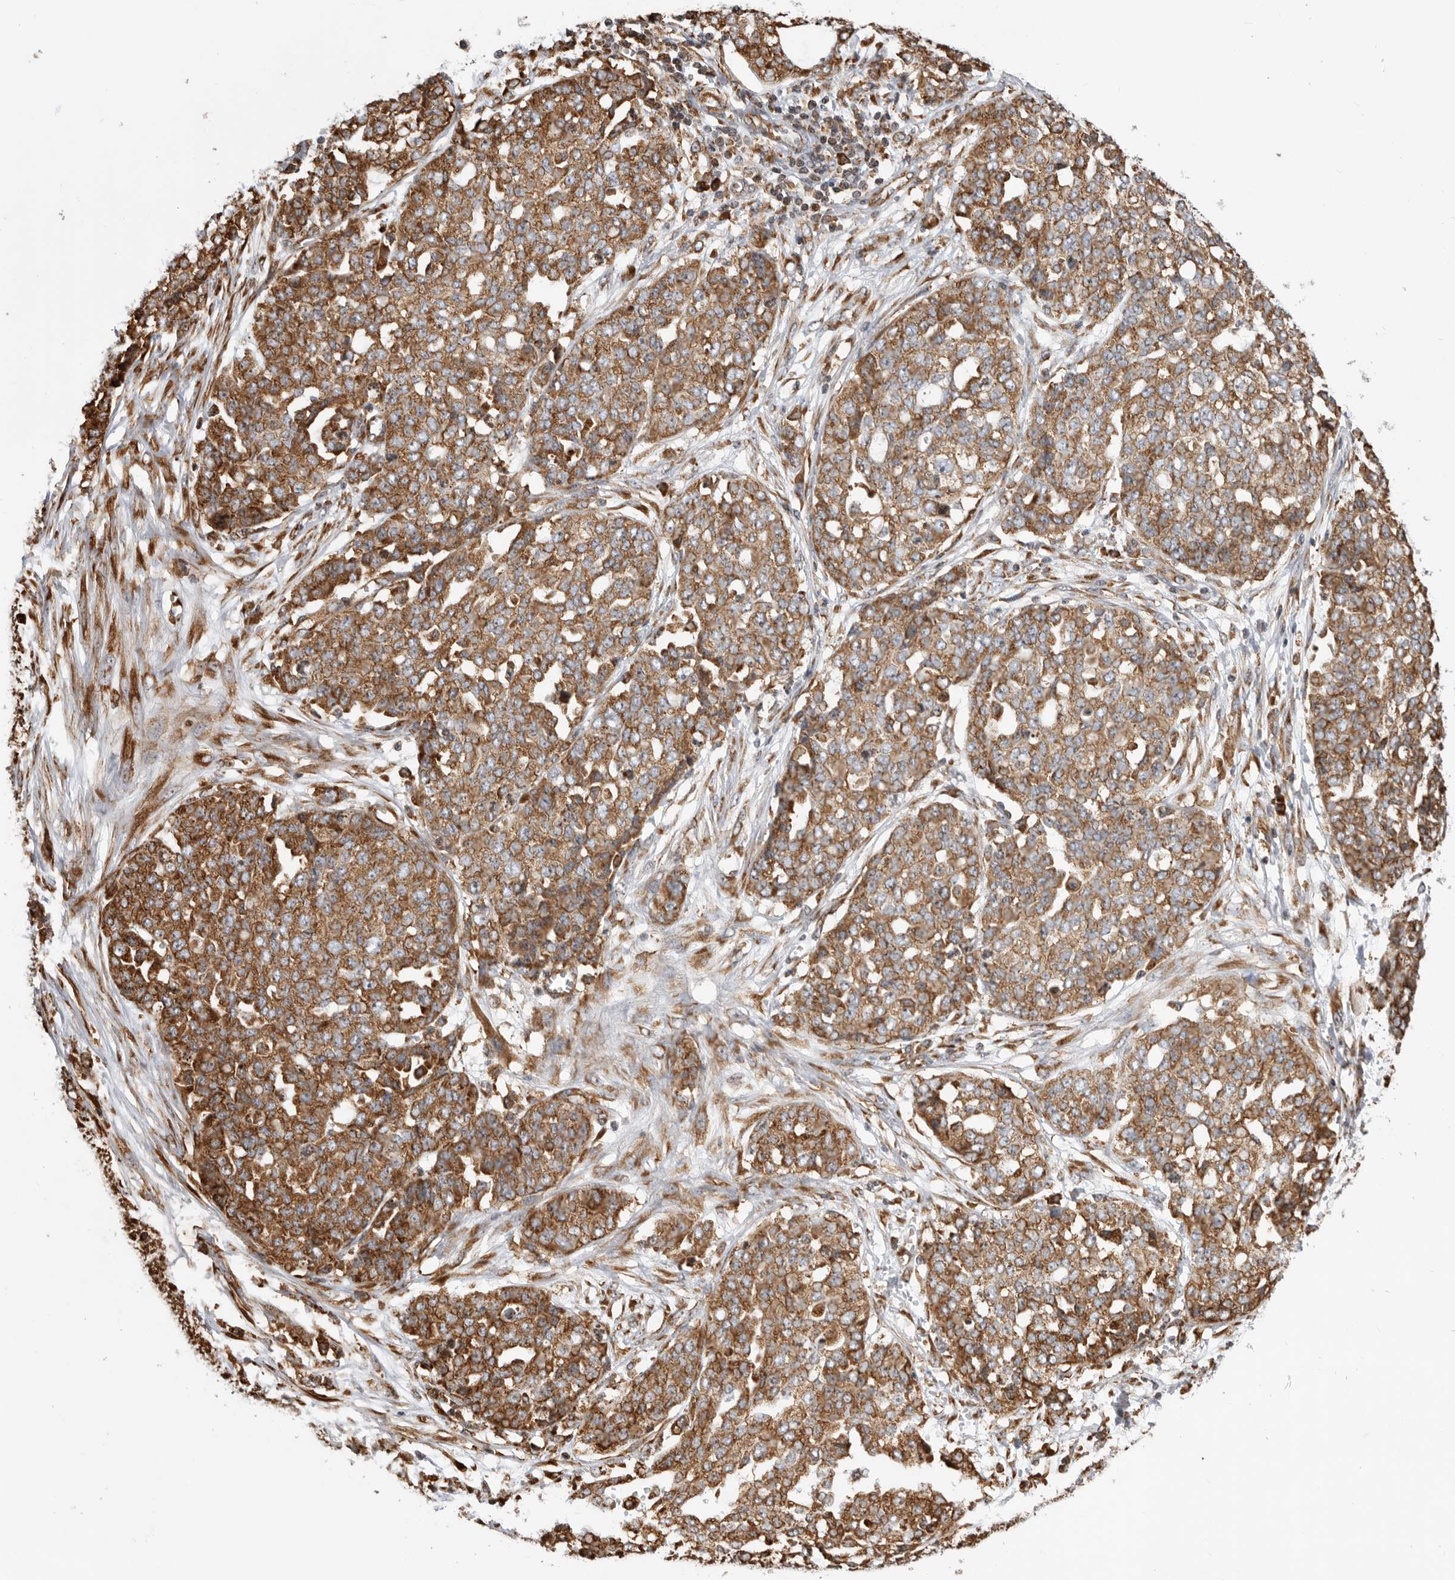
{"staining": {"intensity": "moderate", "quantity": ">75%", "location": "cytoplasmic/membranous"}, "tissue": "ovarian cancer", "cell_type": "Tumor cells", "image_type": "cancer", "snomed": [{"axis": "morphology", "description": "Cystadenocarcinoma, serous, NOS"}, {"axis": "topography", "description": "Soft tissue"}, {"axis": "topography", "description": "Ovary"}], "caption": "High-magnification brightfield microscopy of ovarian serous cystadenocarcinoma stained with DAB (brown) and counterstained with hematoxylin (blue). tumor cells exhibit moderate cytoplasmic/membranous staining is present in about>75% of cells.", "gene": "FZD3", "patient": {"sex": "female", "age": 57}}